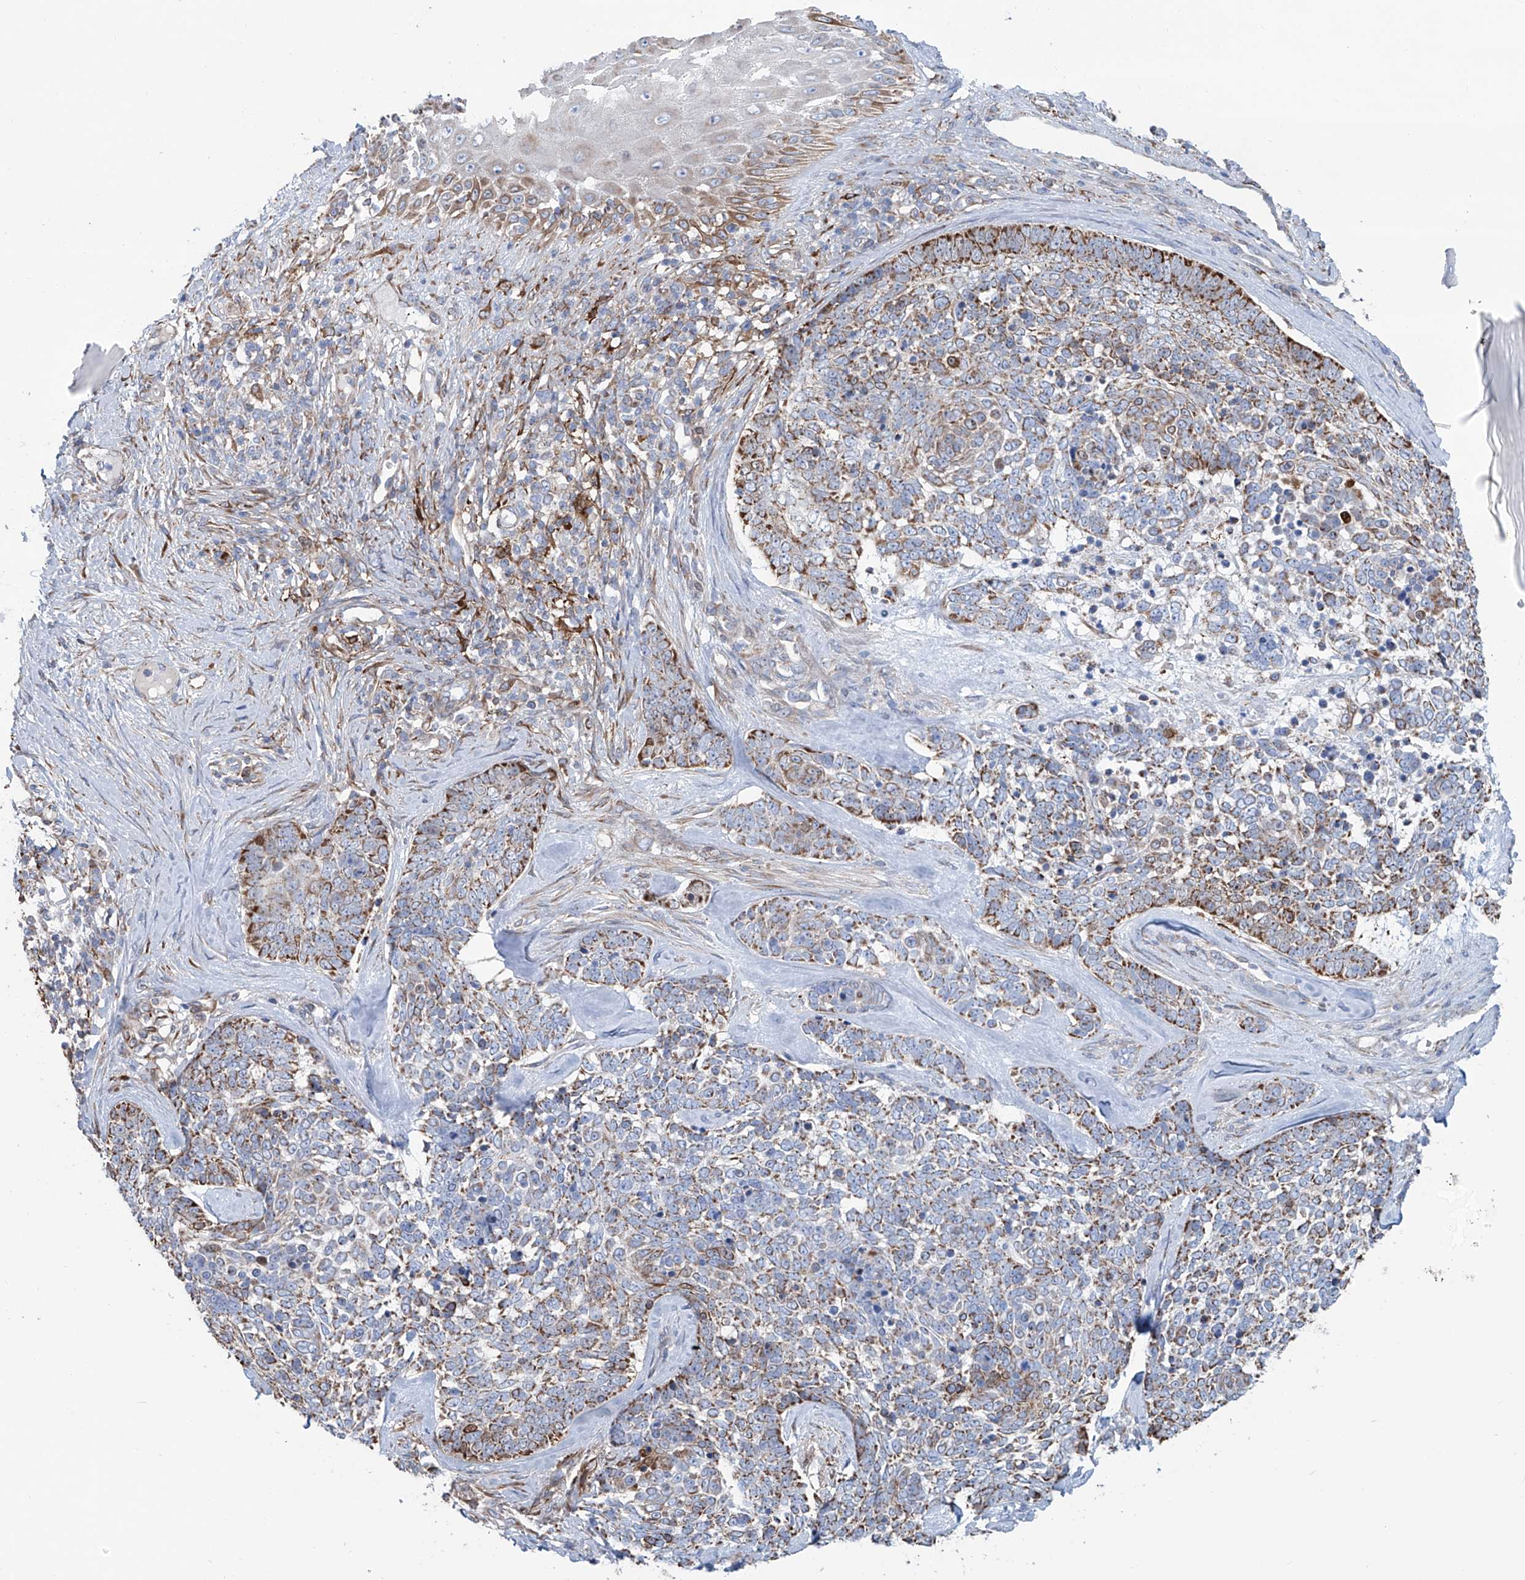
{"staining": {"intensity": "moderate", "quantity": "25%-75%", "location": "cytoplasmic/membranous"}, "tissue": "skin cancer", "cell_type": "Tumor cells", "image_type": "cancer", "snomed": [{"axis": "morphology", "description": "Basal cell carcinoma"}, {"axis": "topography", "description": "Skin"}], "caption": "Basal cell carcinoma (skin) stained with a brown dye exhibits moderate cytoplasmic/membranous positive positivity in about 25%-75% of tumor cells.", "gene": "ALDH6A1", "patient": {"sex": "female", "age": 81}}